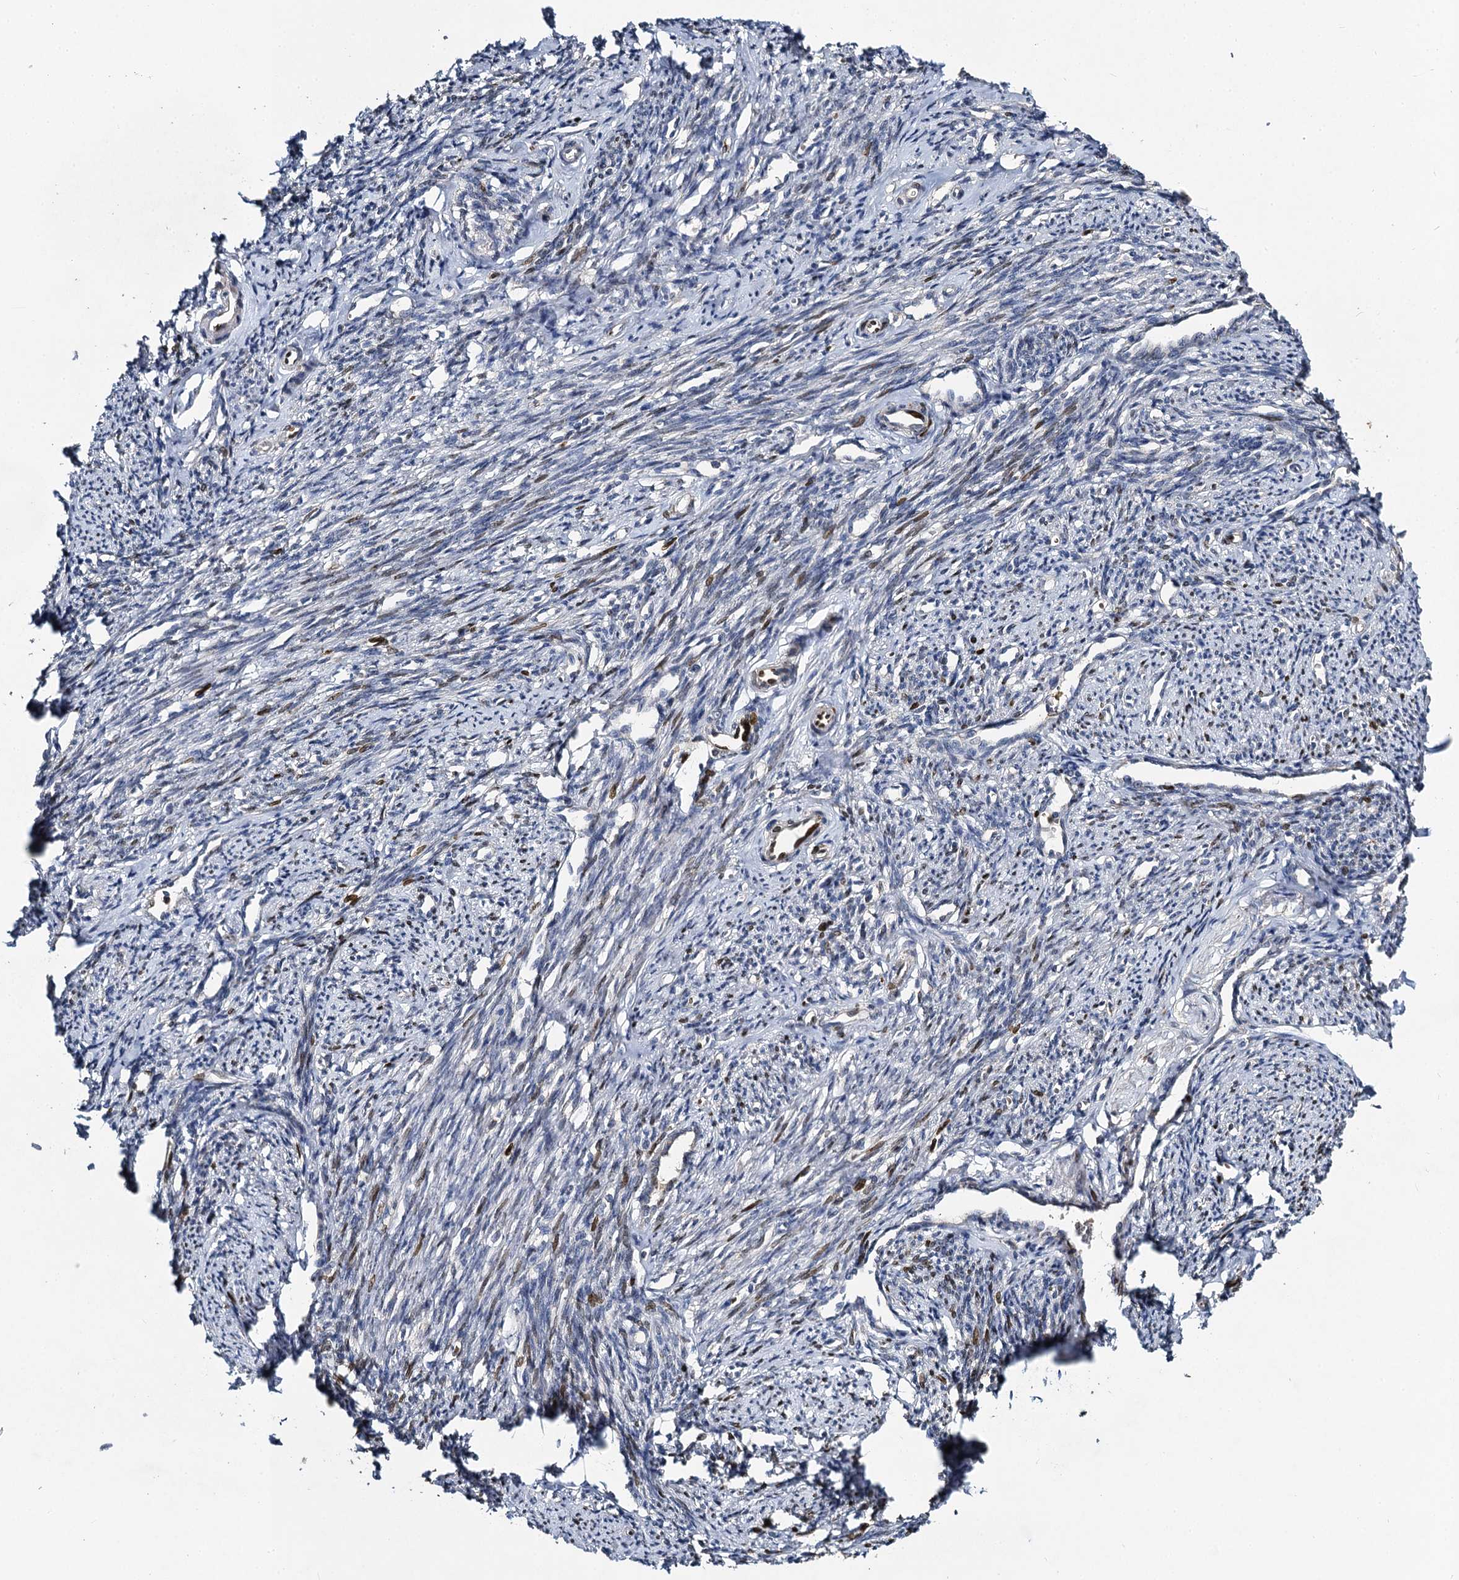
{"staining": {"intensity": "negative", "quantity": "none", "location": "none"}, "tissue": "smooth muscle", "cell_type": "Smooth muscle cells", "image_type": "normal", "snomed": [{"axis": "morphology", "description": "Normal tissue, NOS"}, {"axis": "topography", "description": "Smooth muscle"}, {"axis": "topography", "description": "Uterus"}], "caption": "Immunohistochemistry histopathology image of benign smooth muscle stained for a protein (brown), which reveals no positivity in smooth muscle cells. (DAB (3,3'-diaminobenzidine) immunohistochemistry (IHC) visualized using brightfield microscopy, high magnification).", "gene": "SLC11A2", "patient": {"sex": "female", "age": 59}}